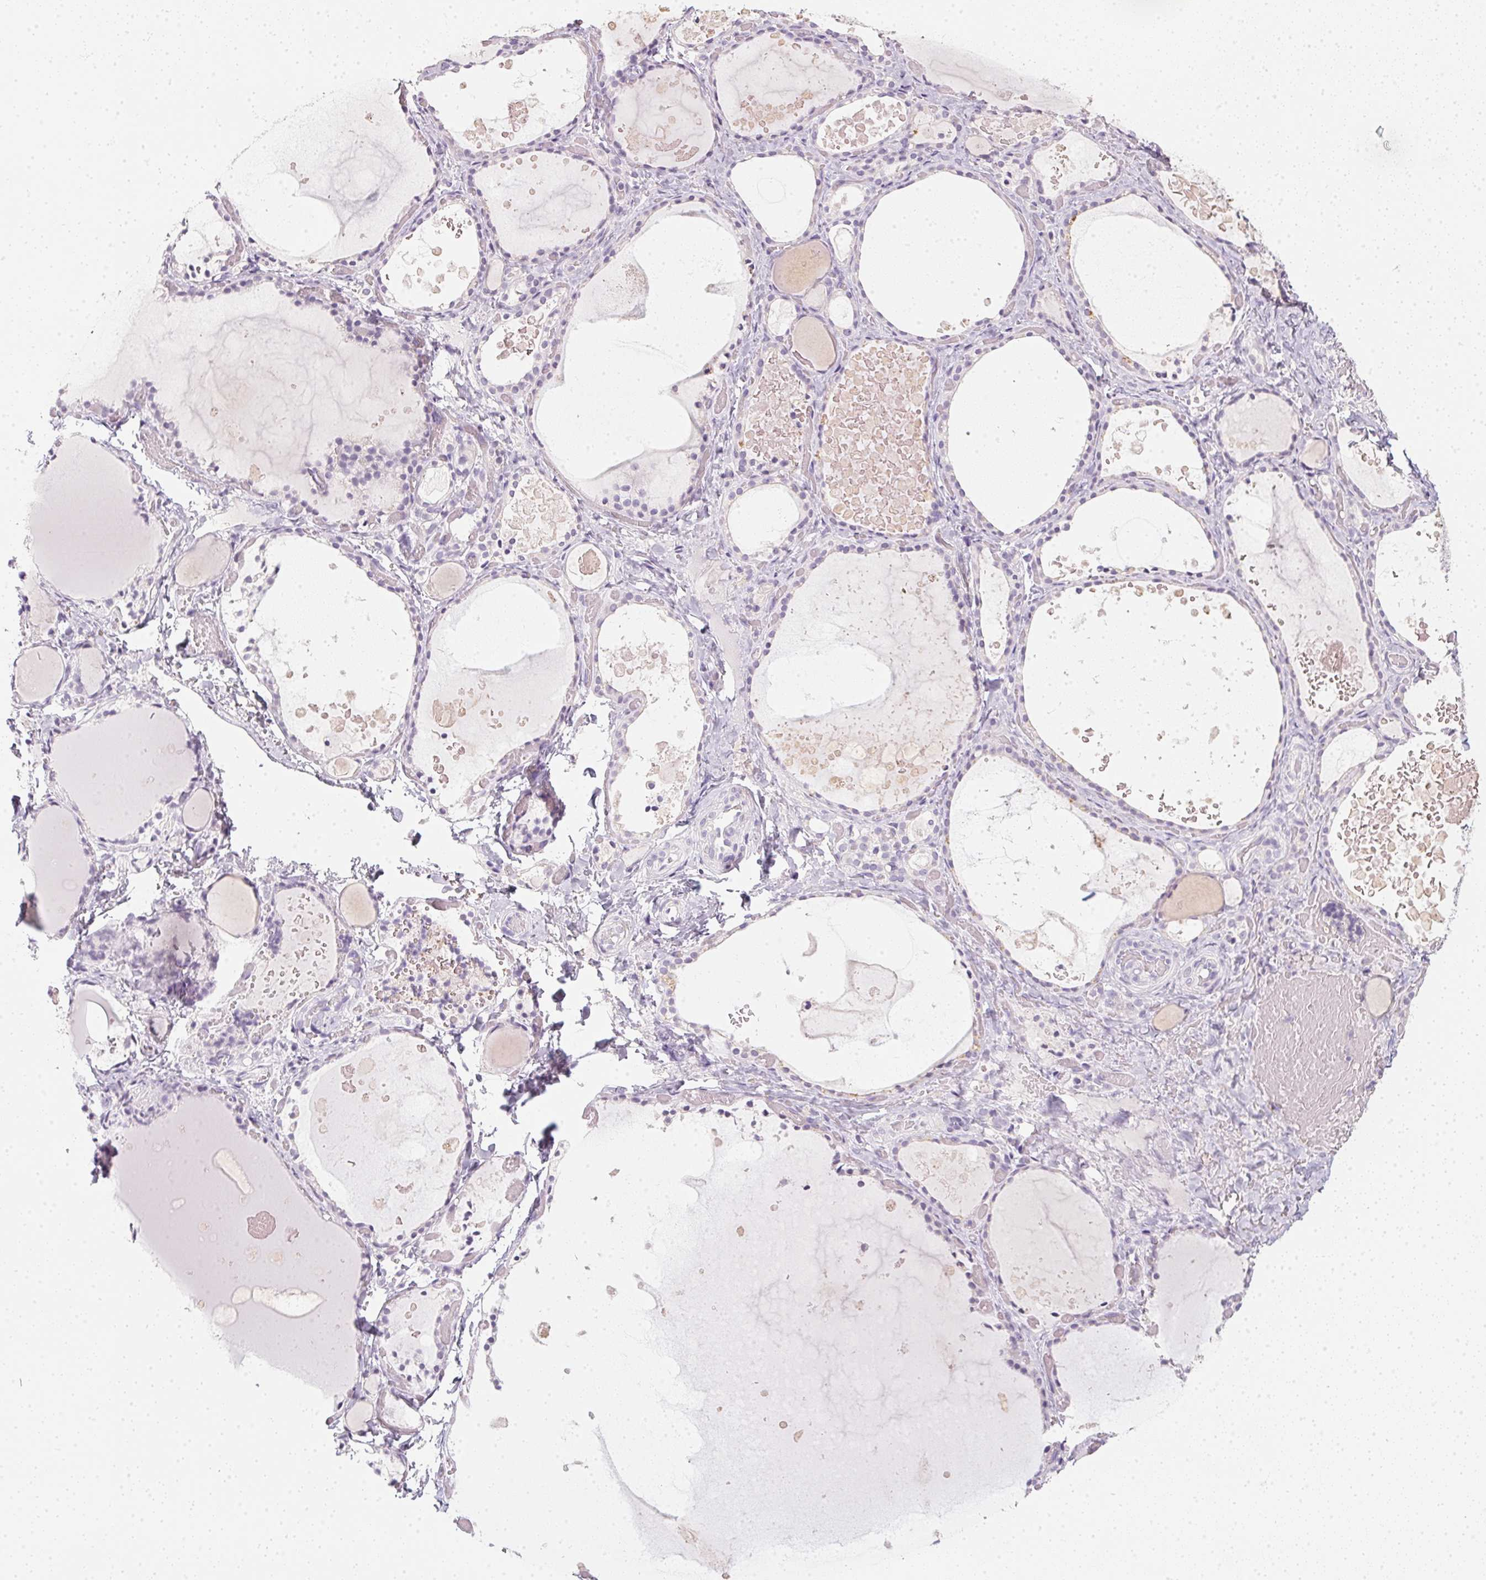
{"staining": {"intensity": "negative", "quantity": "none", "location": "none"}, "tissue": "thyroid gland", "cell_type": "Glandular cells", "image_type": "normal", "snomed": [{"axis": "morphology", "description": "Normal tissue, NOS"}, {"axis": "topography", "description": "Thyroid gland"}], "caption": "IHC of normal human thyroid gland demonstrates no staining in glandular cells.", "gene": "TMEM72", "patient": {"sex": "female", "age": 56}}